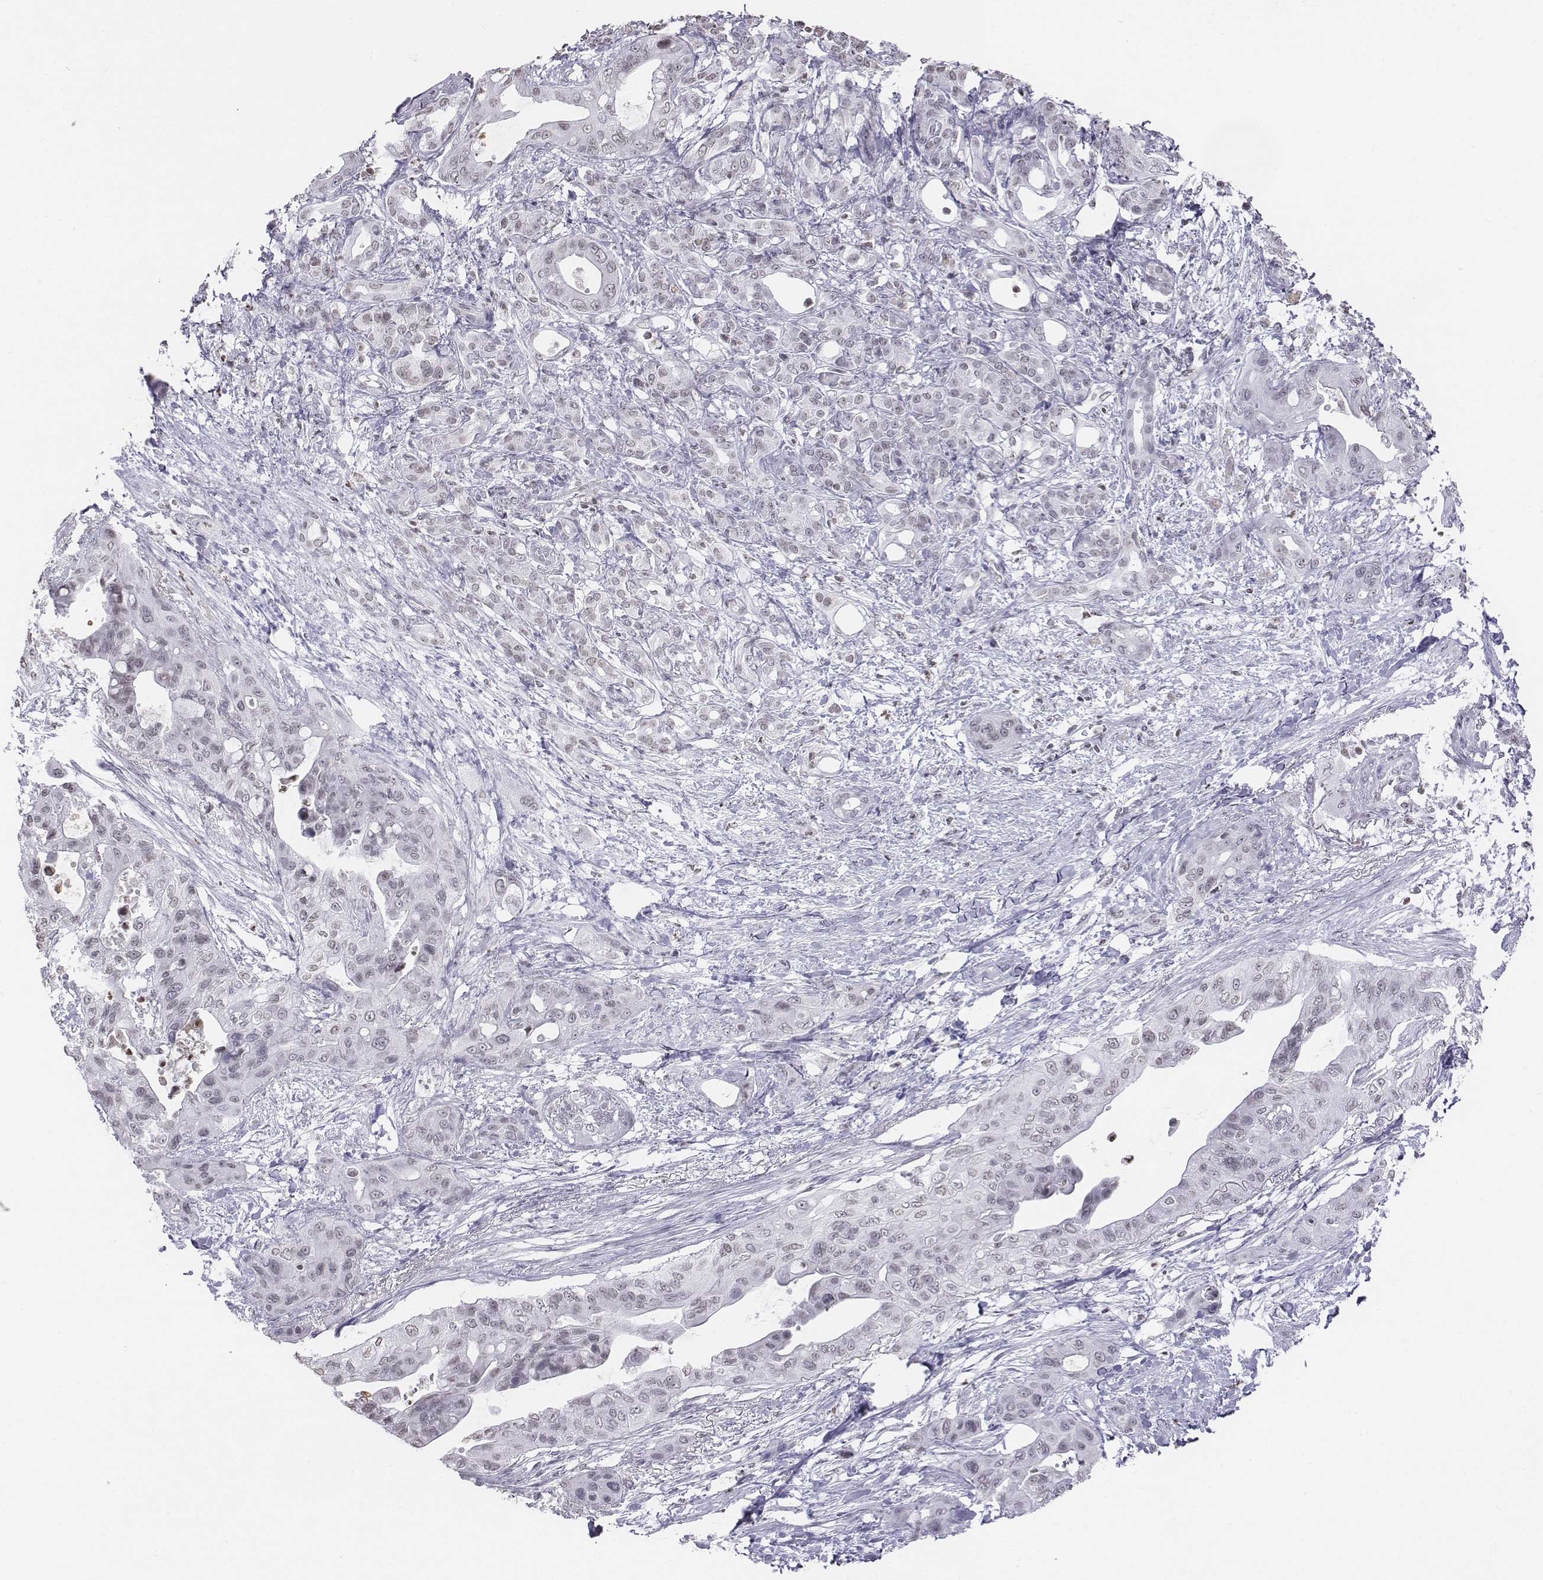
{"staining": {"intensity": "negative", "quantity": "none", "location": "none"}, "tissue": "pancreatic cancer", "cell_type": "Tumor cells", "image_type": "cancer", "snomed": [{"axis": "morphology", "description": "Adenocarcinoma, NOS"}, {"axis": "topography", "description": "Pancreas"}], "caption": "Immunohistochemistry (IHC) photomicrograph of human pancreatic adenocarcinoma stained for a protein (brown), which demonstrates no staining in tumor cells. (DAB IHC, high magnification).", "gene": "BARHL1", "patient": {"sex": "male", "age": 71}}